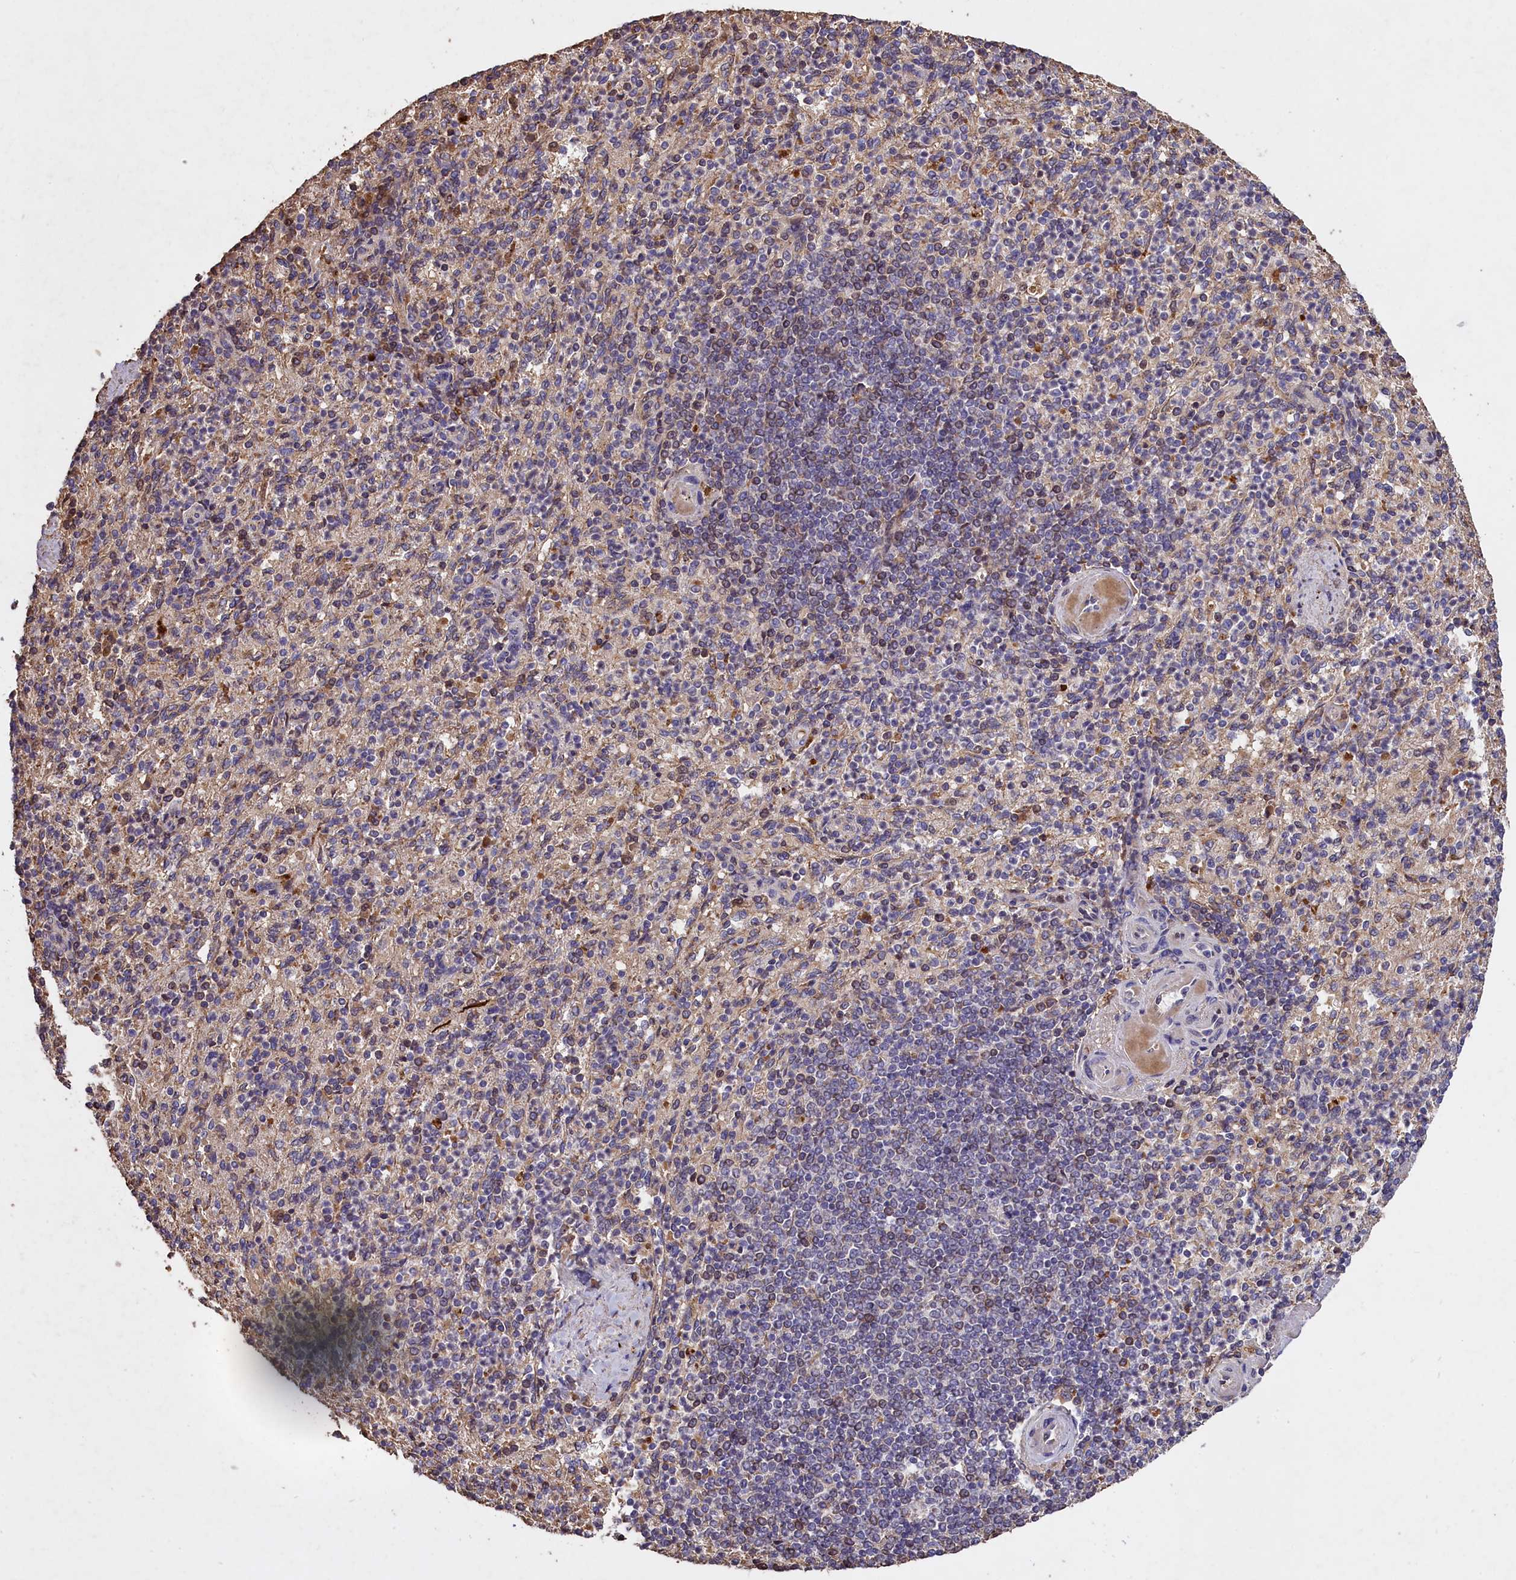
{"staining": {"intensity": "weak", "quantity": "<25%", "location": "cytoplasmic/membranous"}, "tissue": "spleen", "cell_type": "Cells in red pulp", "image_type": "normal", "snomed": [{"axis": "morphology", "description": "Normal tissue, NOS"}, {"axis": "topography", "description": "Spleen"}], "caption": "This is an immunohistochemistry (IHC) image of normal spleen. There is no expression in cells in red pulp.", "gene": "CLRN2", "patient": {"sex": "female", "age": 74}}